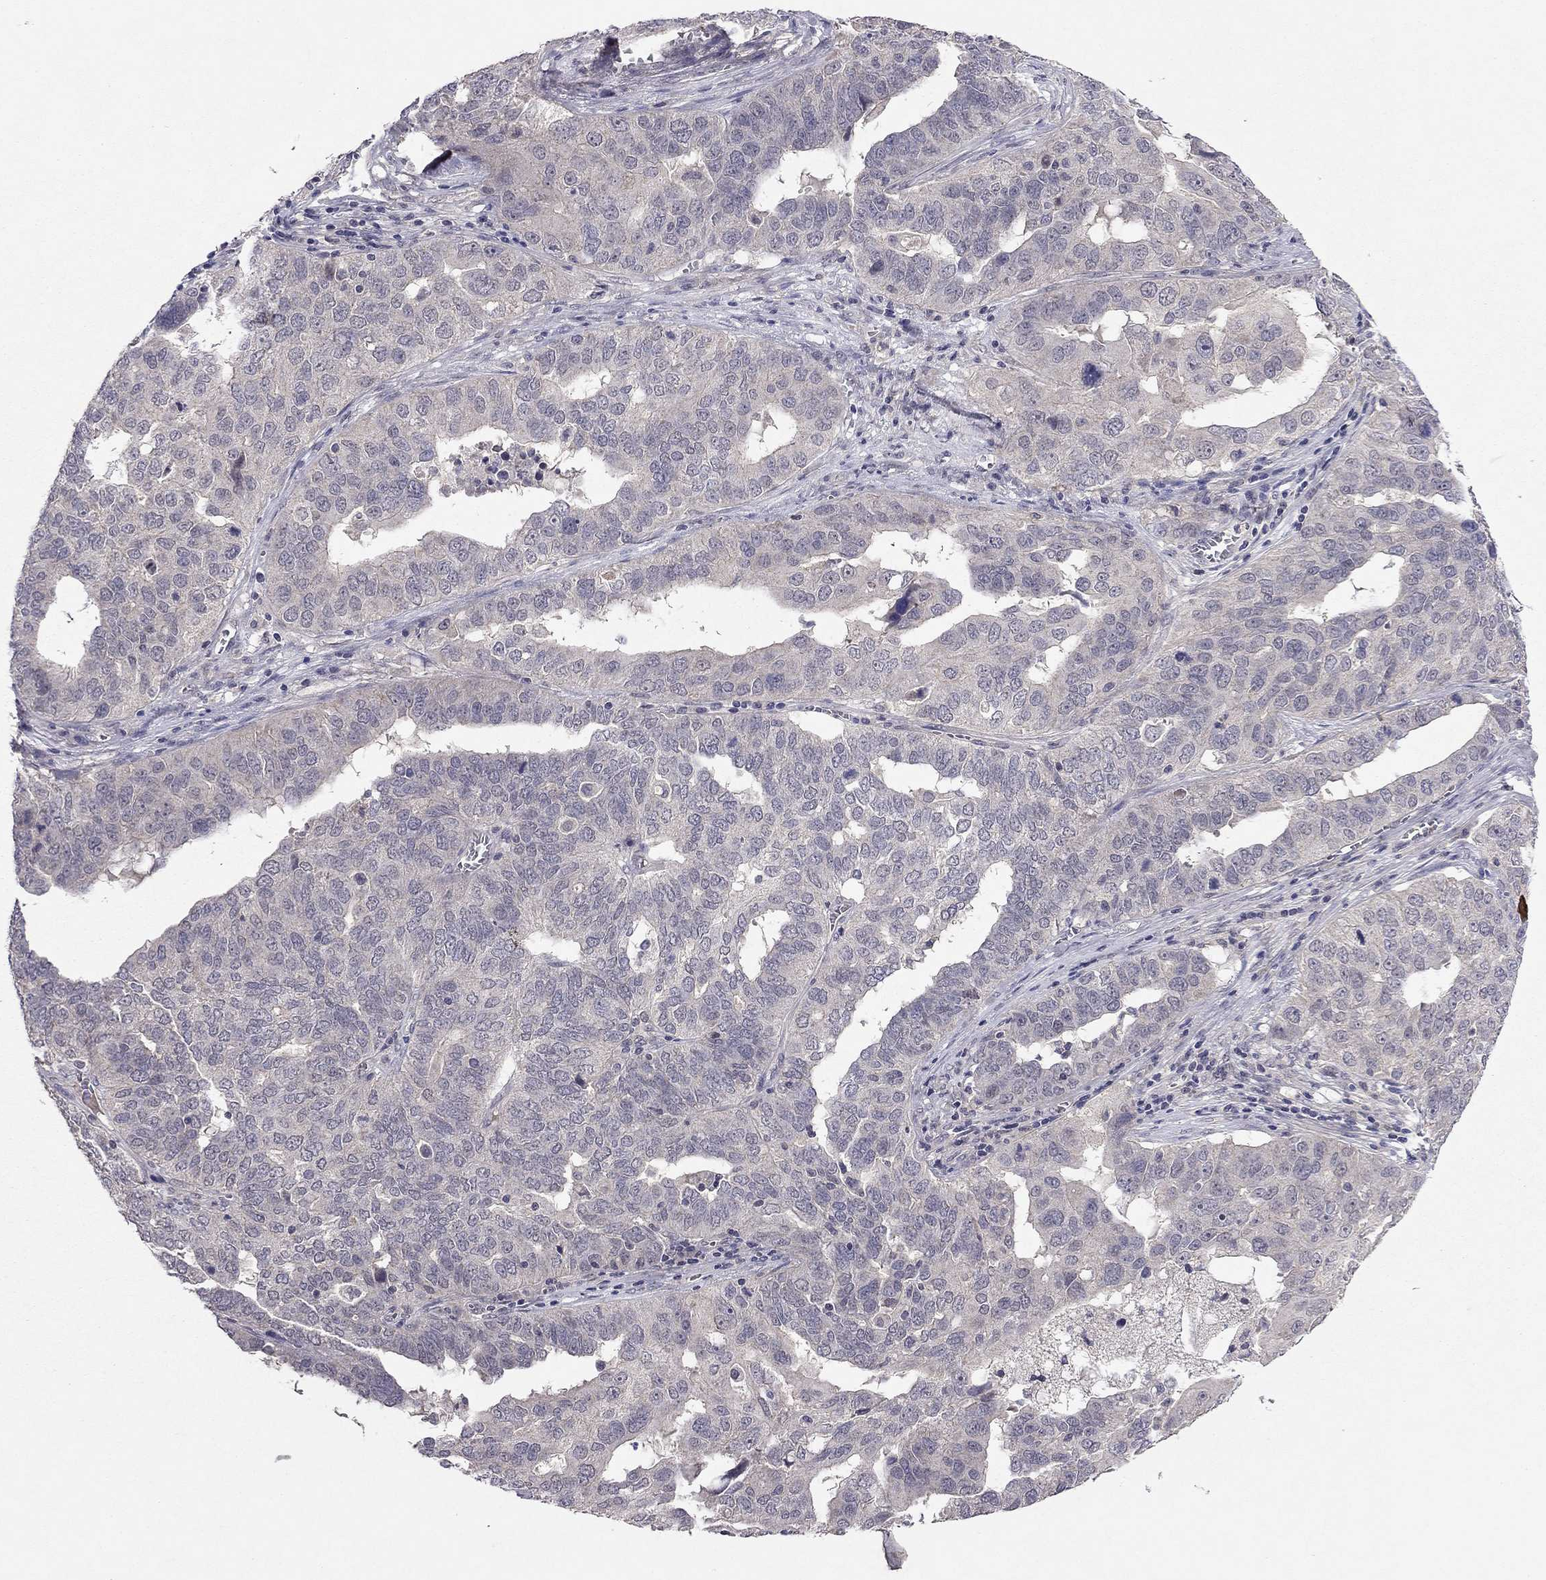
{"staining": {"intensity": "negative", "quantity": "none", "location": "none"}, "tissue": "ovarian cancer", "cell_type": "Tumor cells", "image_type": "cancer", "snomed": [{"axis": "morphology", "description": "Carcinoma, endometroid"}, {"axis": "topography", "description": "Soft tissue"}, {"axis": "topography", "description": "Ovary"}], "caption": "IHC image of neoplastic tissue: human ovarian endometroid carcinoma stained with DAB displays no significant protein staining in tumor cells.", "gene": "ESR2", "patient": {"sex": "female", "age": 52}}